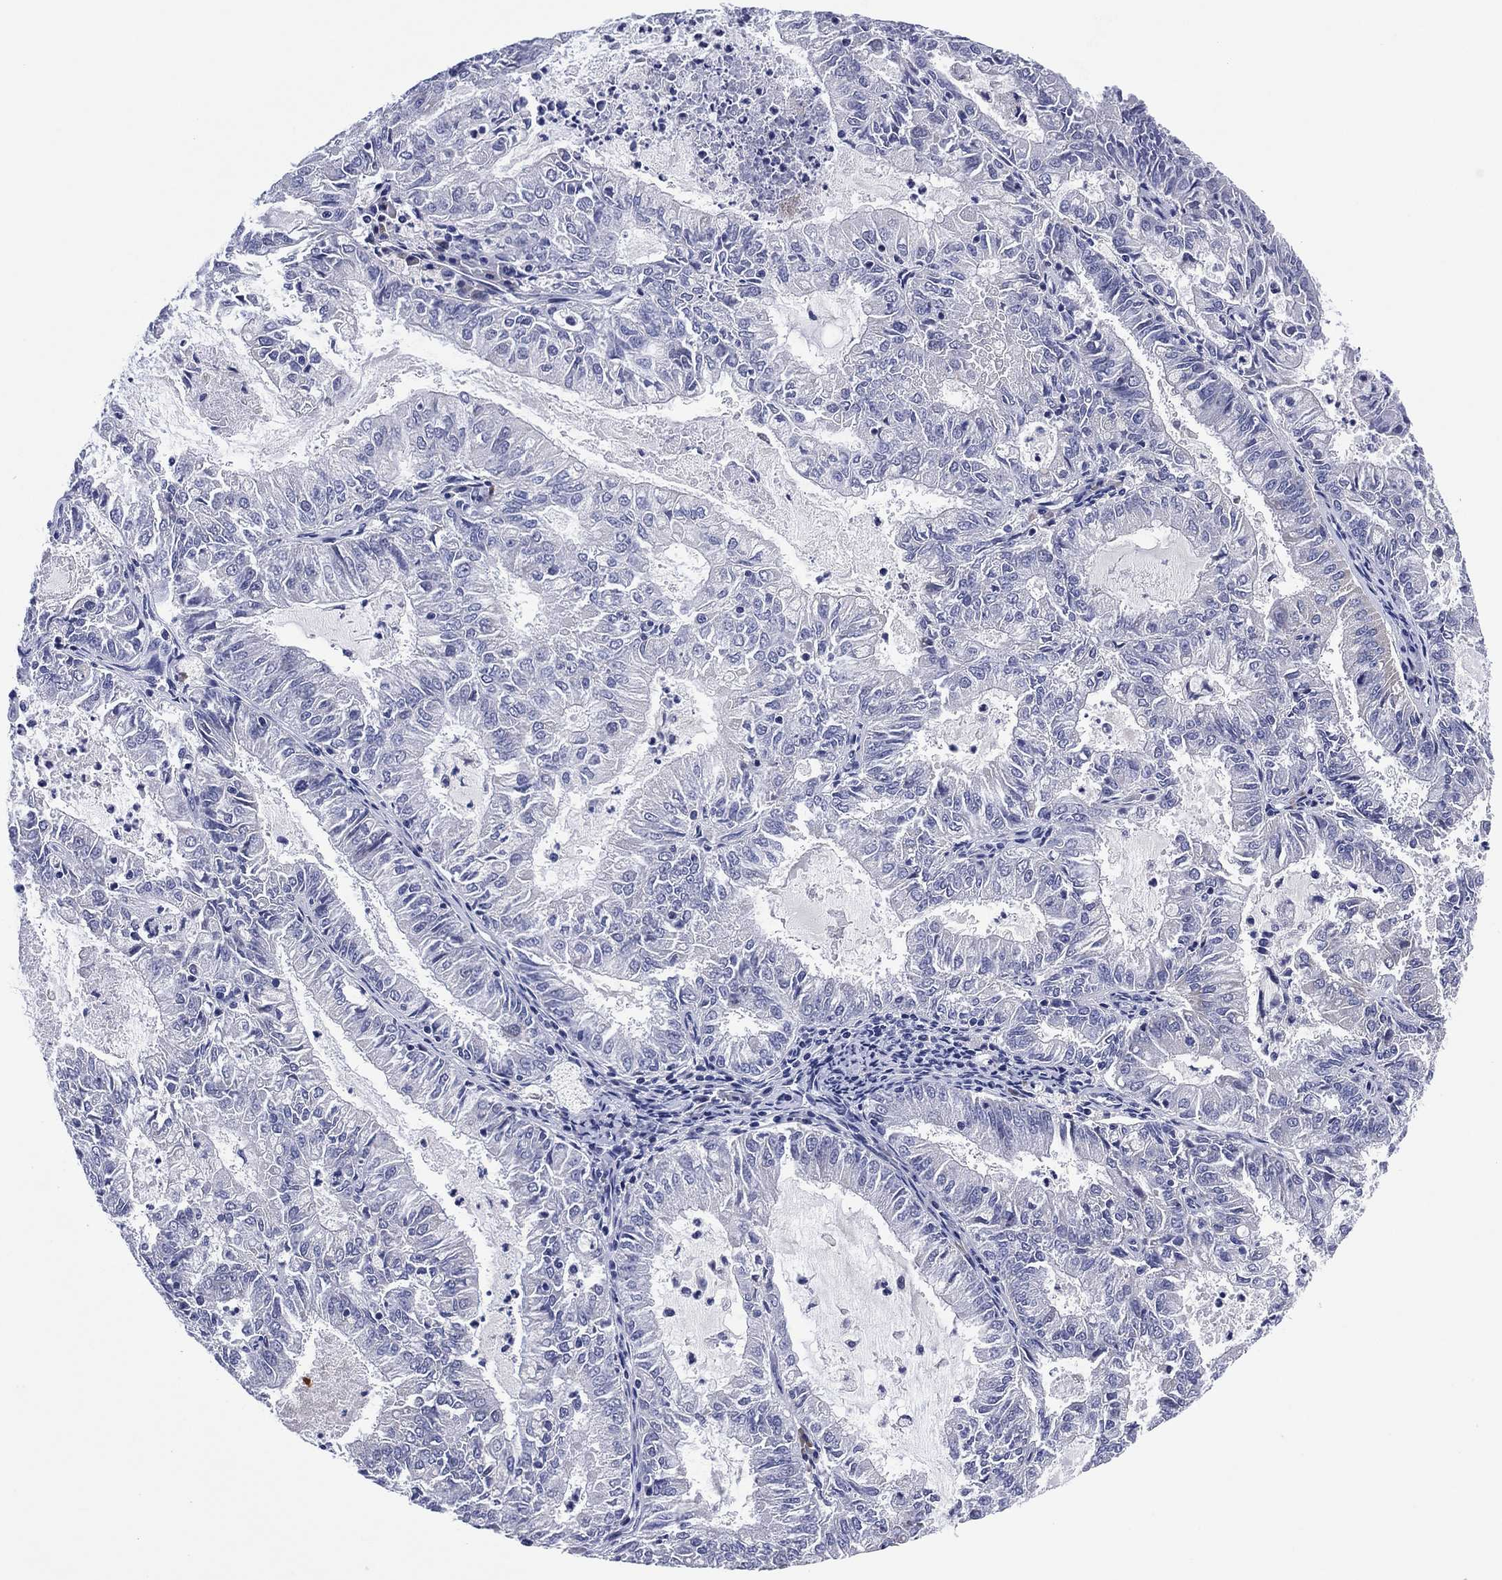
{"staining": {"intensity": "negative", "quantity": "none", "location": "none"}, "tissue": "endometrial cancer", "cell_type": "Tumor cells", "image_type": "cancer", "snomed": [{"axis": "morphology", "description": "Adenocarcinoma, NOS"}, {"axis": "topography", "description": "Endometrium"}], "caption": "The histopathology image demonstrates no staining of tumor cells in endometrial adenocarcinoma.", "gene": "CLIP3", "patient": {"sex": "female", "age": 57}}